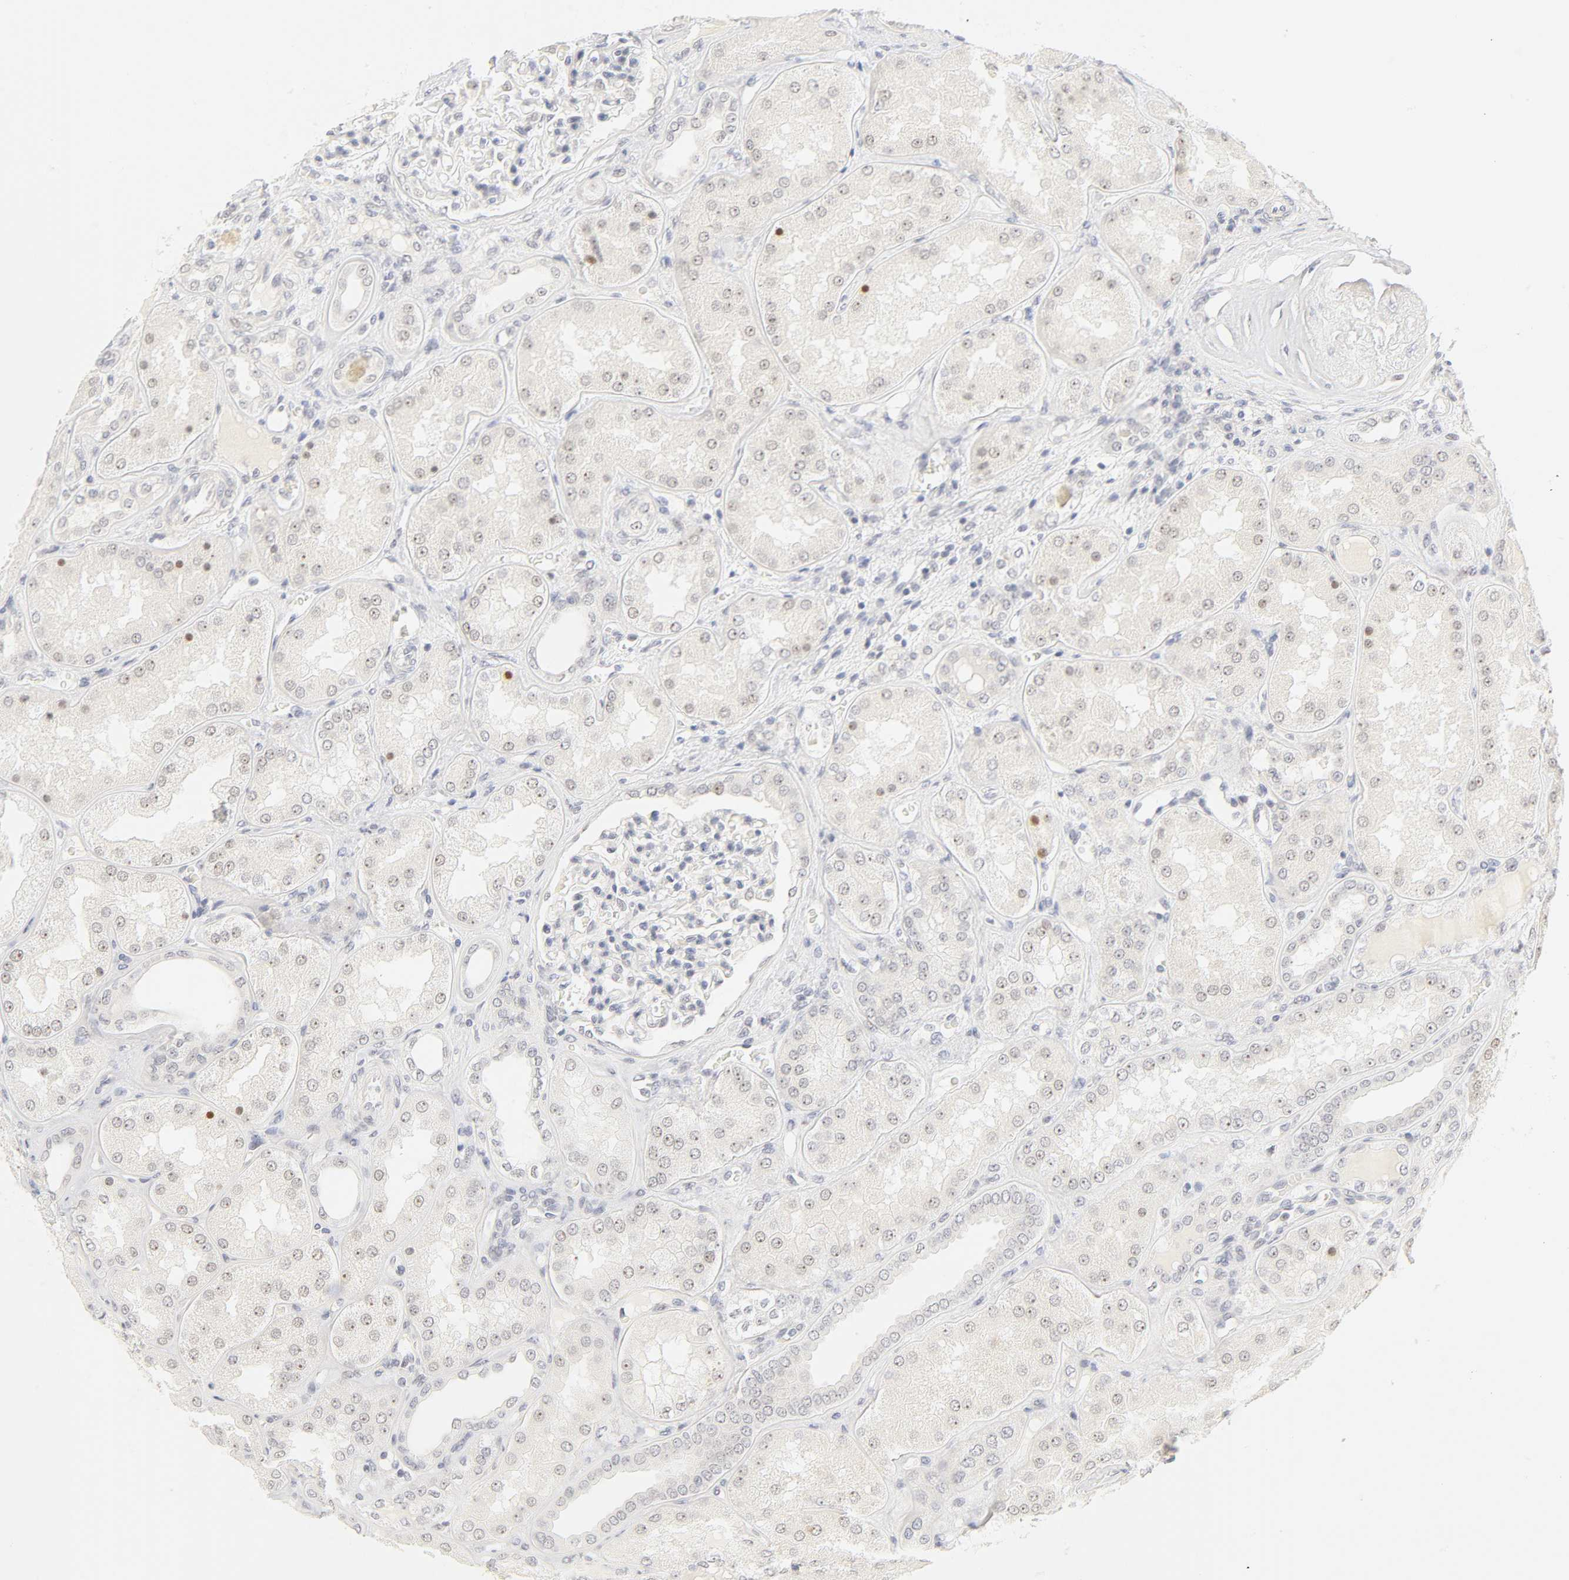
{"staining": {"intensity": "negative", "quantity": "none", "location": "none"}, "tissue": "kidney", "cell_type": "Cells in glomeruli", "image_type": "normal", "snomed": [{"axis": "morphology", "description": "Normal tissue, NOS"}, {"axis": "topography", "description": "Kidney"}], "caption": "Immunohistochemistry of benign human kidney shows no expression in cells in glomeruli. Nuclei are stained in blue.", "gene": "MNAT1", "patient": {"sex": "female", "age": 56}}